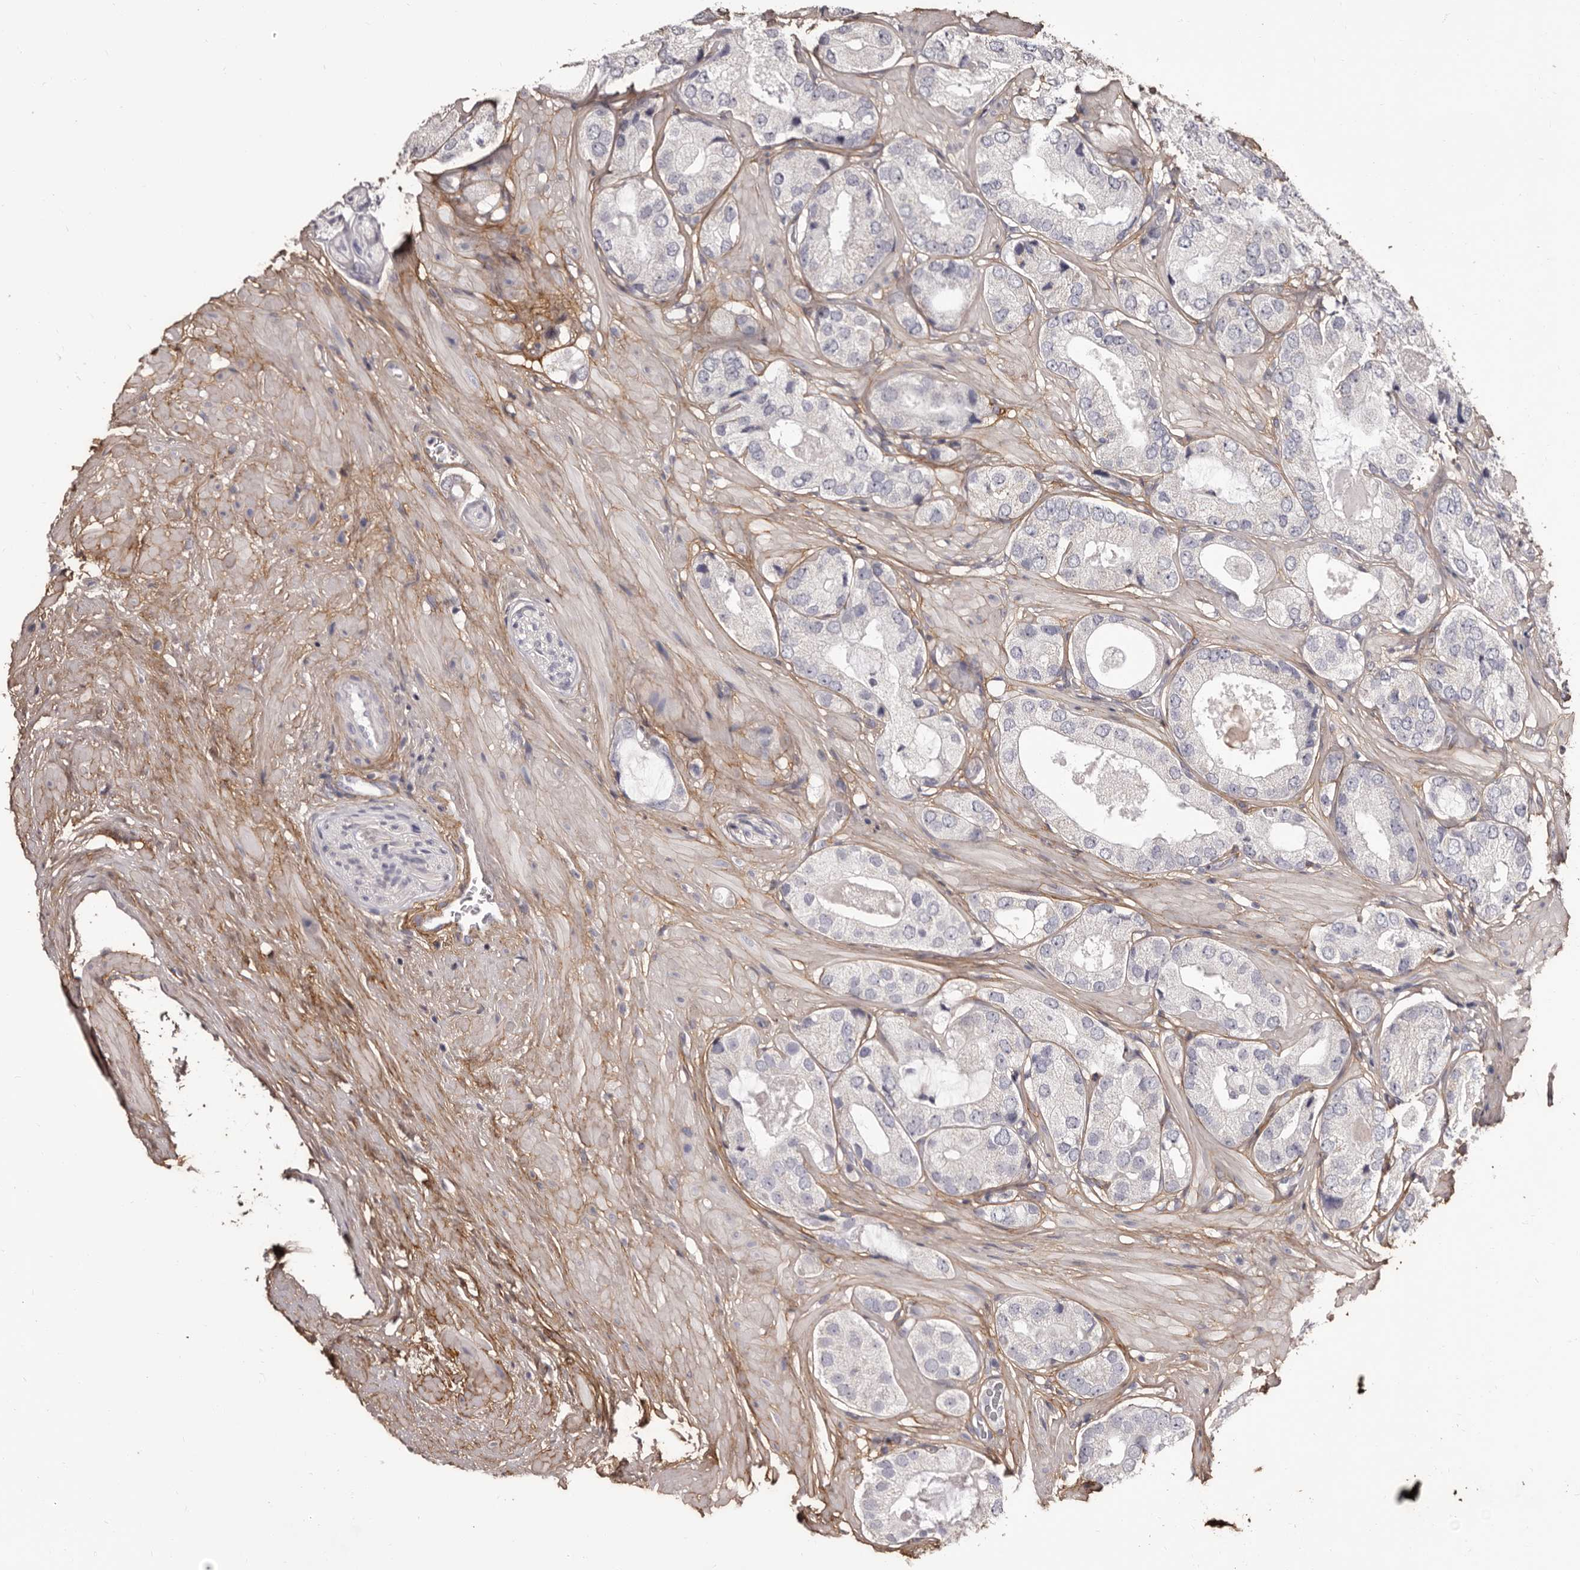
{"staining": {"intensity": "negative", "quantity": "none", "location": "none"}, "tissue": "prostate cancer", "cell_type": "Tumor cells", "image_type": "cancer", "snomed": [{"axis": "morphology", "description": "Adenocarcinoma, High grade"}, {"axis": "topography", "description": "Prostate"}], "caption": "Protein analysis of prostate cancer (high-grade adenocarcinoma) shows no significant positivity in tumor cells. The staining is performed using DAB brown chromogen with nuclei counter-stained in using hematoxylin.", "gene": "COL6A1", "patient": {"sex": "male", "age": 59}}